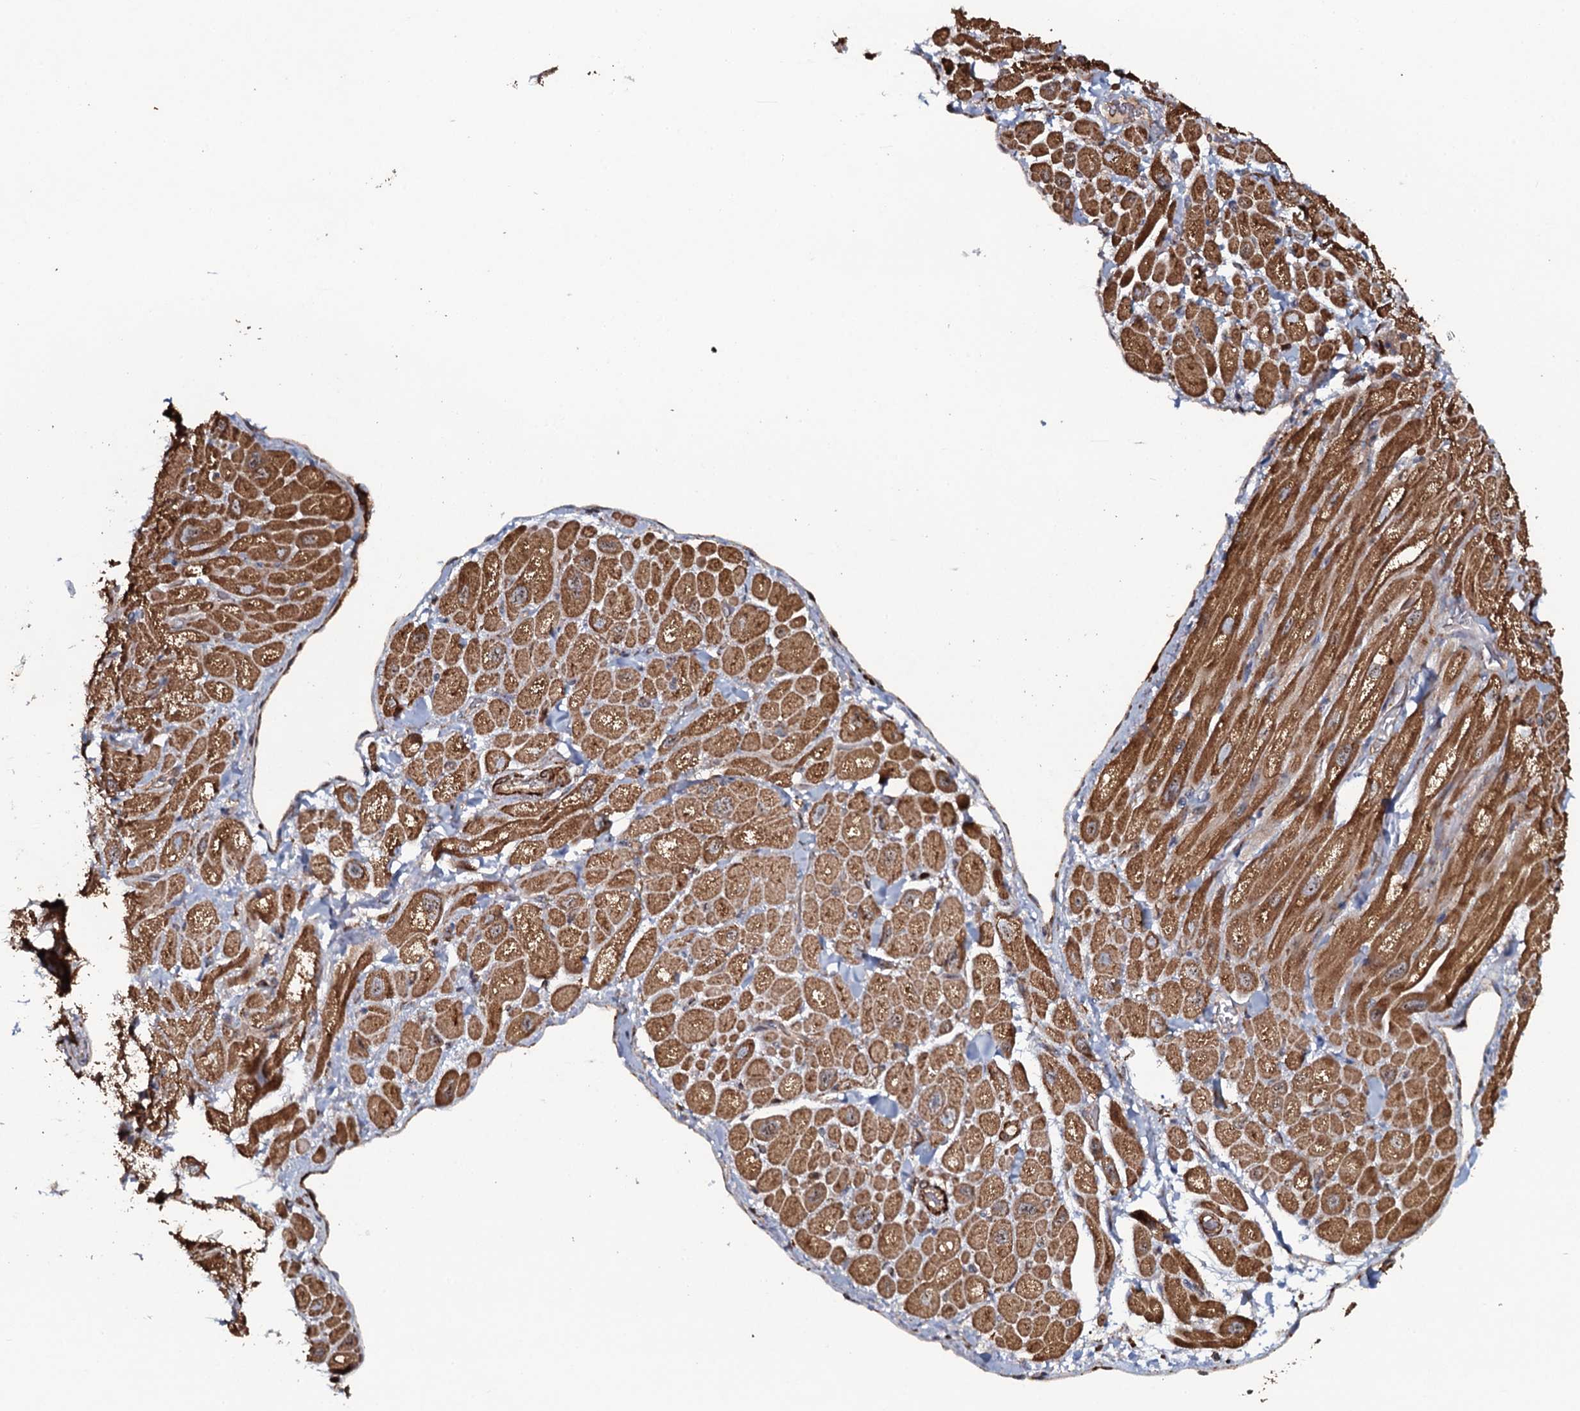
{"staining": {"intensity": "moderate", "quantity": ">75%", "location": "cytoplasmic/membranous"}, "tissue": "heart muscle", "cell_type": "Cardiomyocytes", "image_type": "normal", "snomed": [{"axis": "morphology", "description": "Normal tissue, NOS"}, {"axis": "topography", "description": "Heart"}], "caption": "Cardiomyocytes reveal moderate cytoplasmic/membranous positivity in about >75% of cells in normal heart muscle.", "gene": "VWA8", "patient": {"sex": "male", "age": 65}}